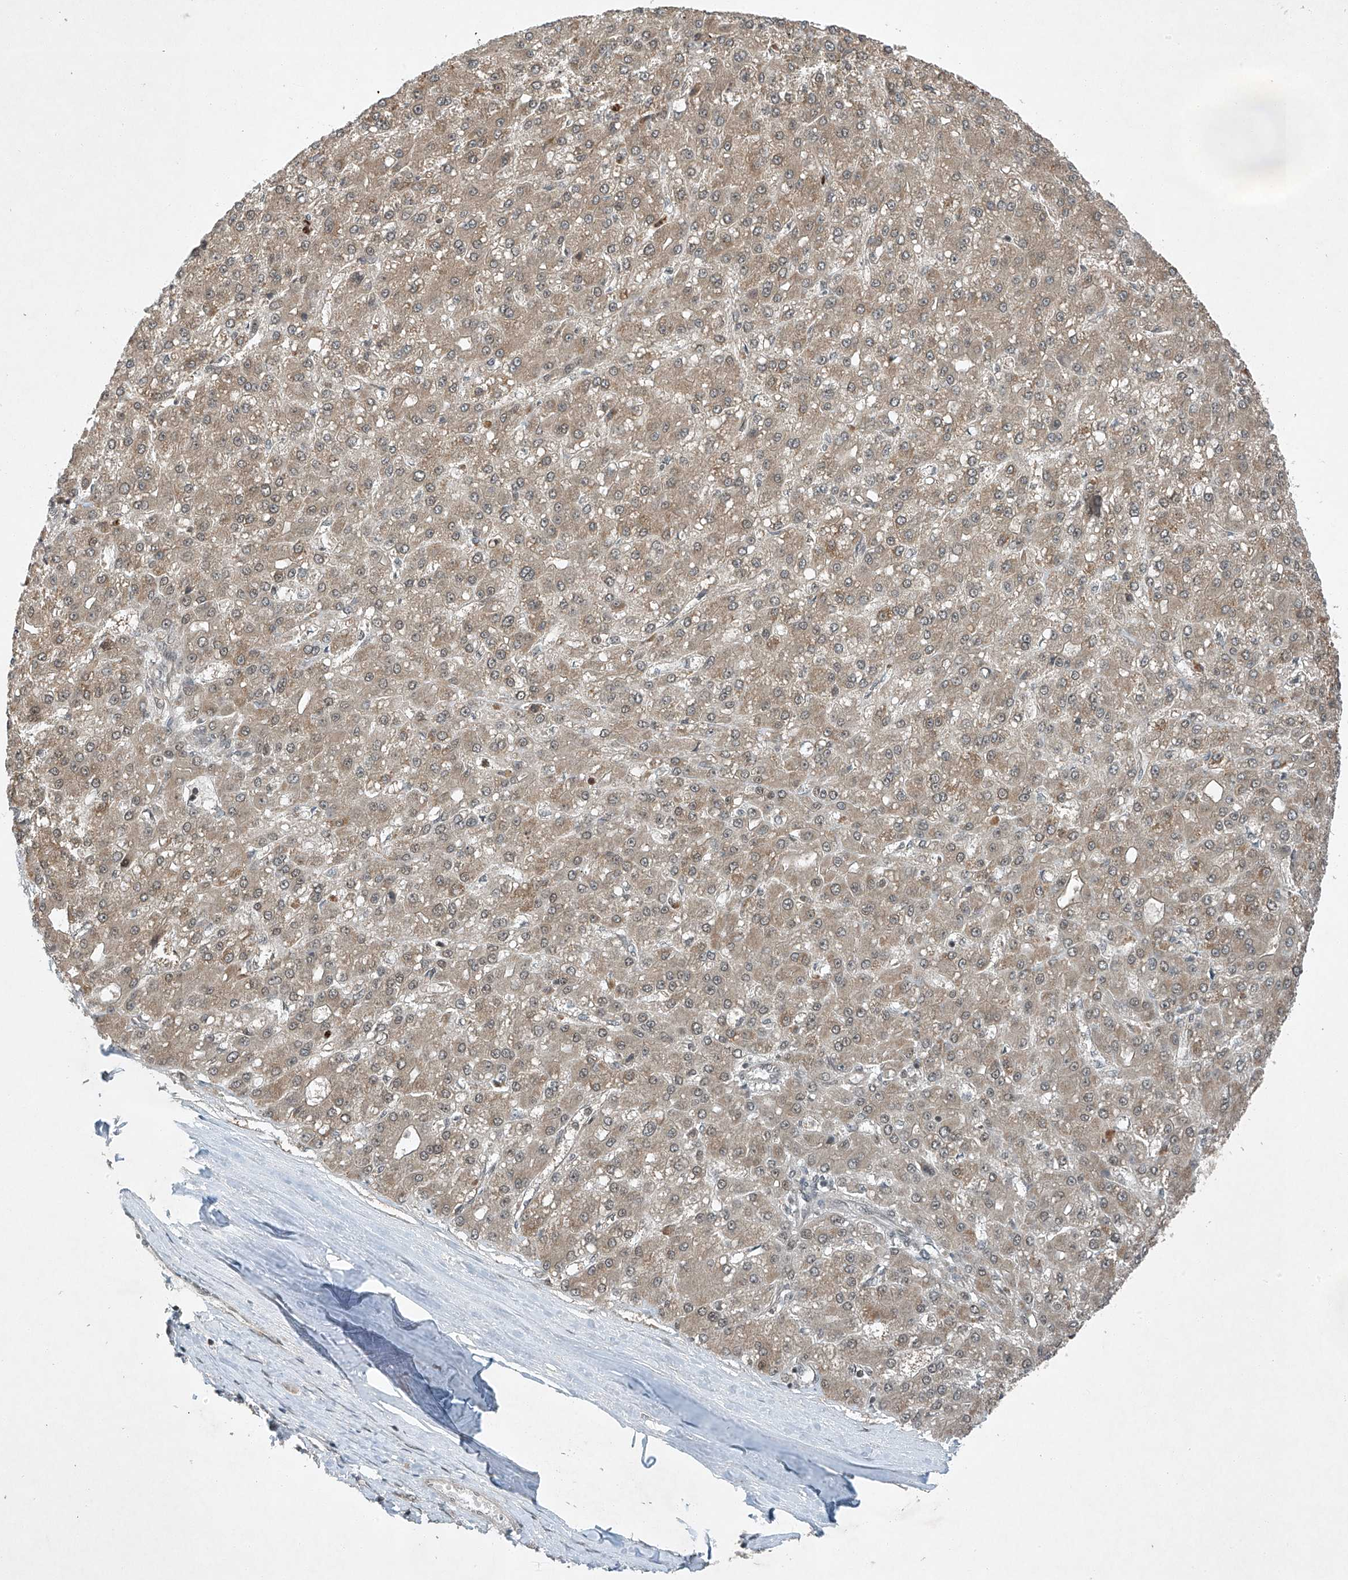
{"staining": {"intensity": "weak", "quantity": ">75%", "location": "cytoplasmic/membranous"}, "tissue": "liver cancer", "cell_type": "Tumor cells", "image_type": "cancer", "snomed": [{"axis": "morphology", "description": "Carcinoma, Hepatocellular, NOS"}, {"axis": "topography", "description": "Liver"}], "caption": "Hepatocellular carcinoma (liver) was stained to show a protein in brown. There is low levels of weak cytoplasmic/membranous expression in about >75% of tumor cells.", "gene": "TAF8", "patient": {"sex": "male", "age": 67}}